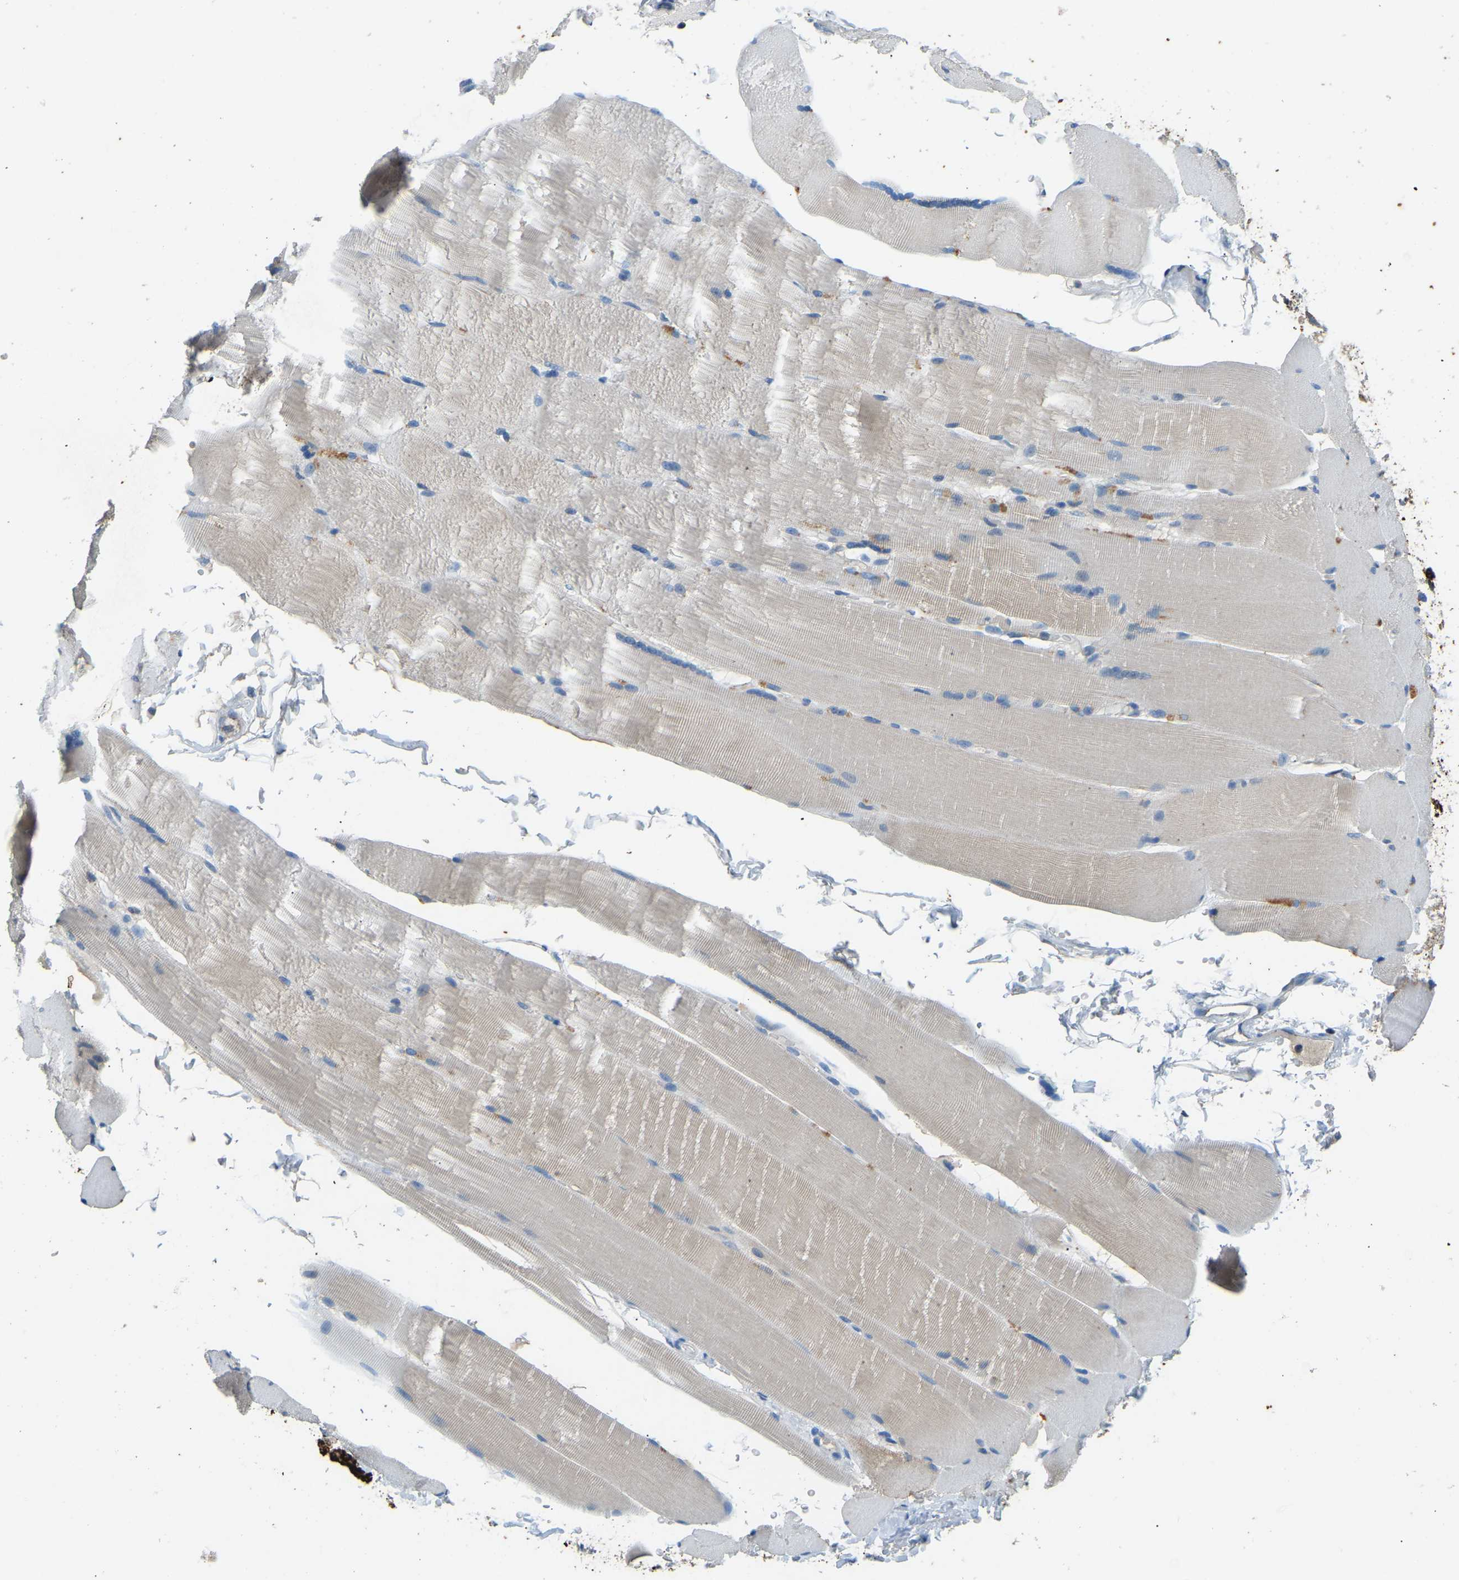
{"staining": {"intensity": "weak", "quantity": "<25%", "location": "cytoplasmic/membranous"}, "tissue": "skeletal muscle", "cell_type": "Myocytes", "image_type": "normal", "snomed": [{"axis": "morphology", "description": "Normal tissue, NOS"}, {"axis": "topography", "description": "Skin"}, {"axis": "topography", "description": "Skeletal muscle"}], "caption": "High magnification brightfield microscopy of unremarkable skeletal muscle stained with DAB (brown) and counterstained with hematoxylin (blue): myocytes show no significant expression. (DAB (3,3'-diaminobenzidine) IHC visualized using brightfield microscopy, high magnification).", "gene": "ZNF200", "patient": {"sex": "male", "age": 83}}